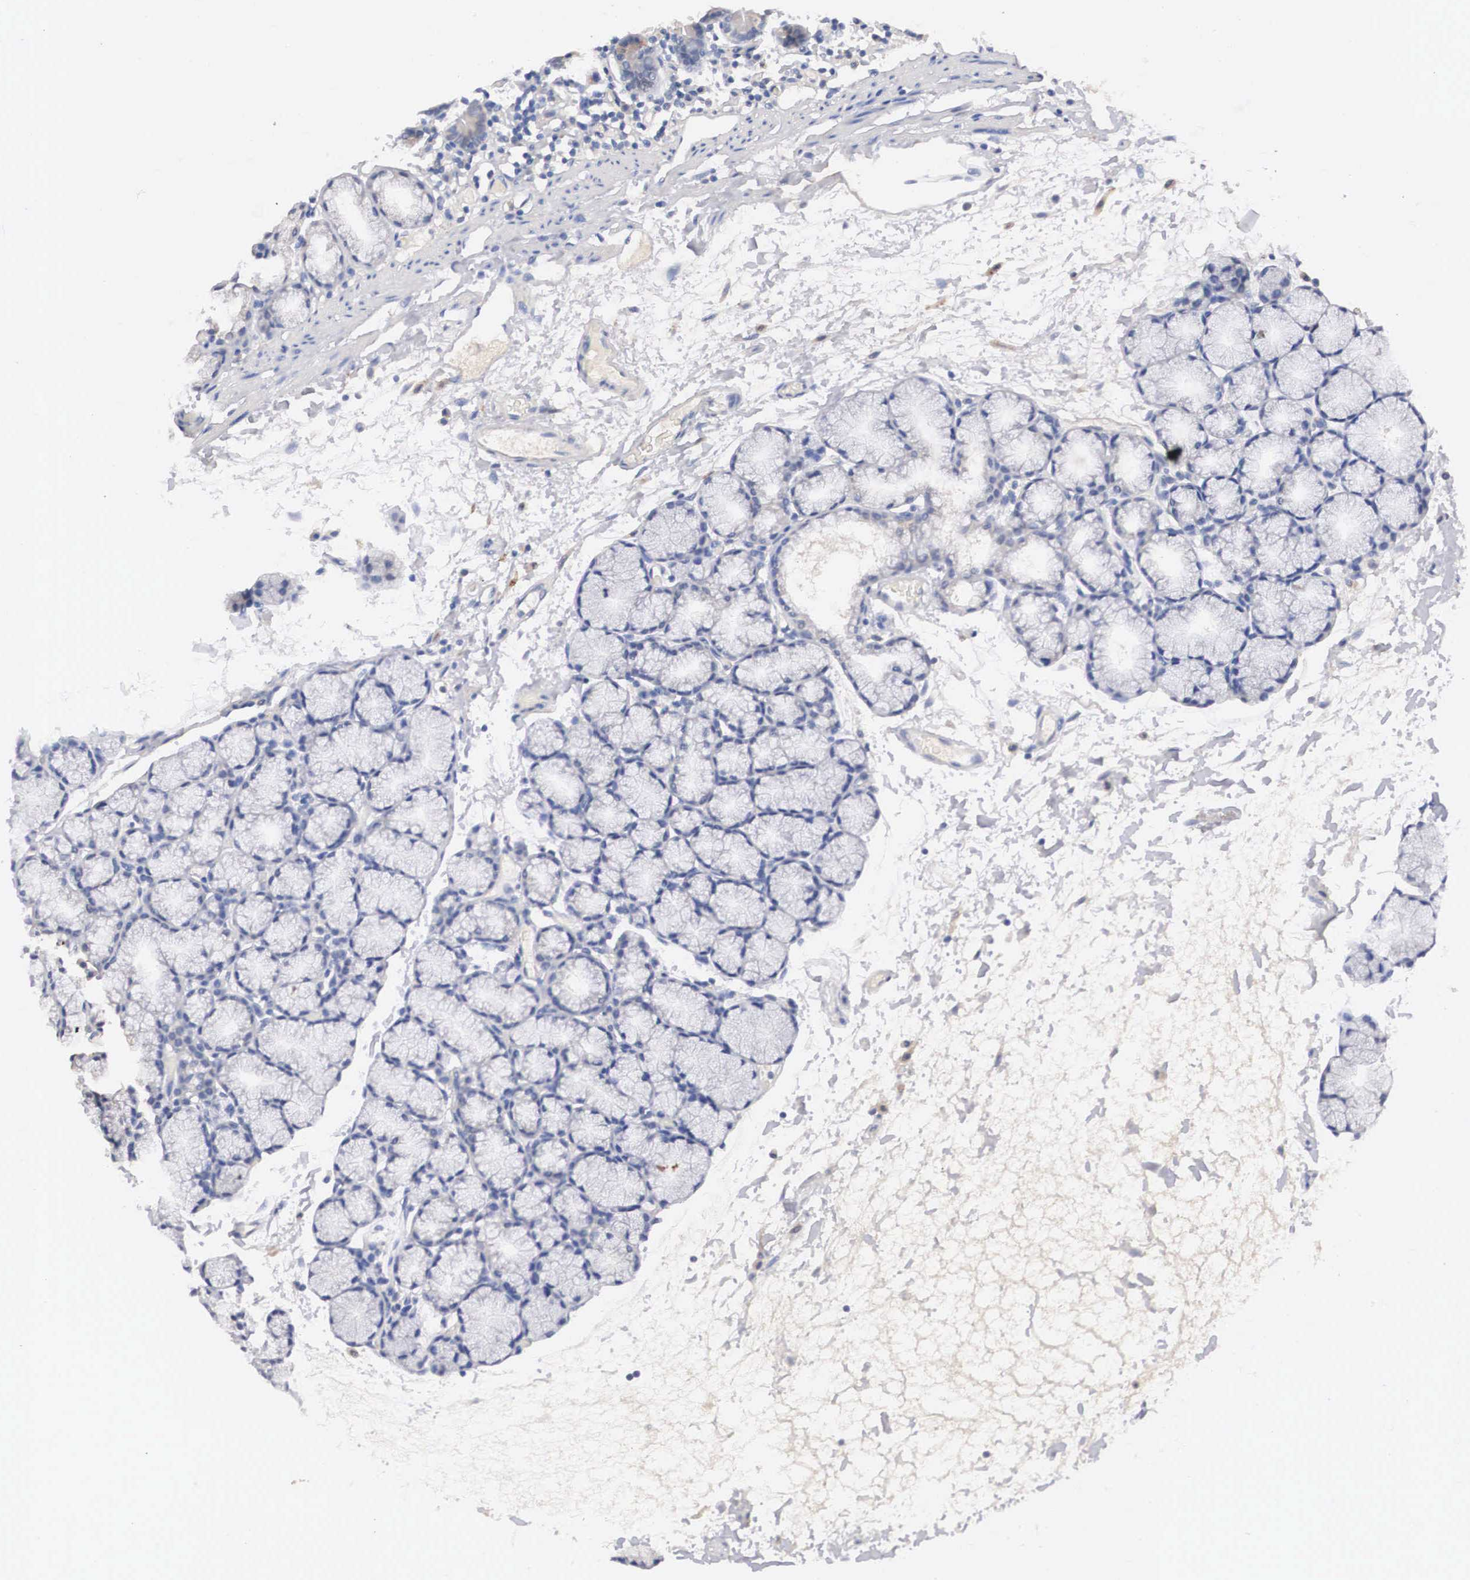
{"staining": {"intensity": "moderate", "quantity": "25%-75%", "location": "cytoplasmic/membranous"}, "tissue": "duodenum", "cell_type": "Glandular cells", "image_type": "normal", "snomed": [{"axis": "morphology", "description": "Normal tissue, NOS"}, {"axis": "topography", "description": "Duodenum"}], "caption": "Normal duodenum was stained to show a protein in brown. There is medium levels of moderate cytoplasmic/membranous positivity in approximately 25%-75% of glandular cells.", "gene": "ABHD4", "patient": {"sex": "female", "age": 48}}